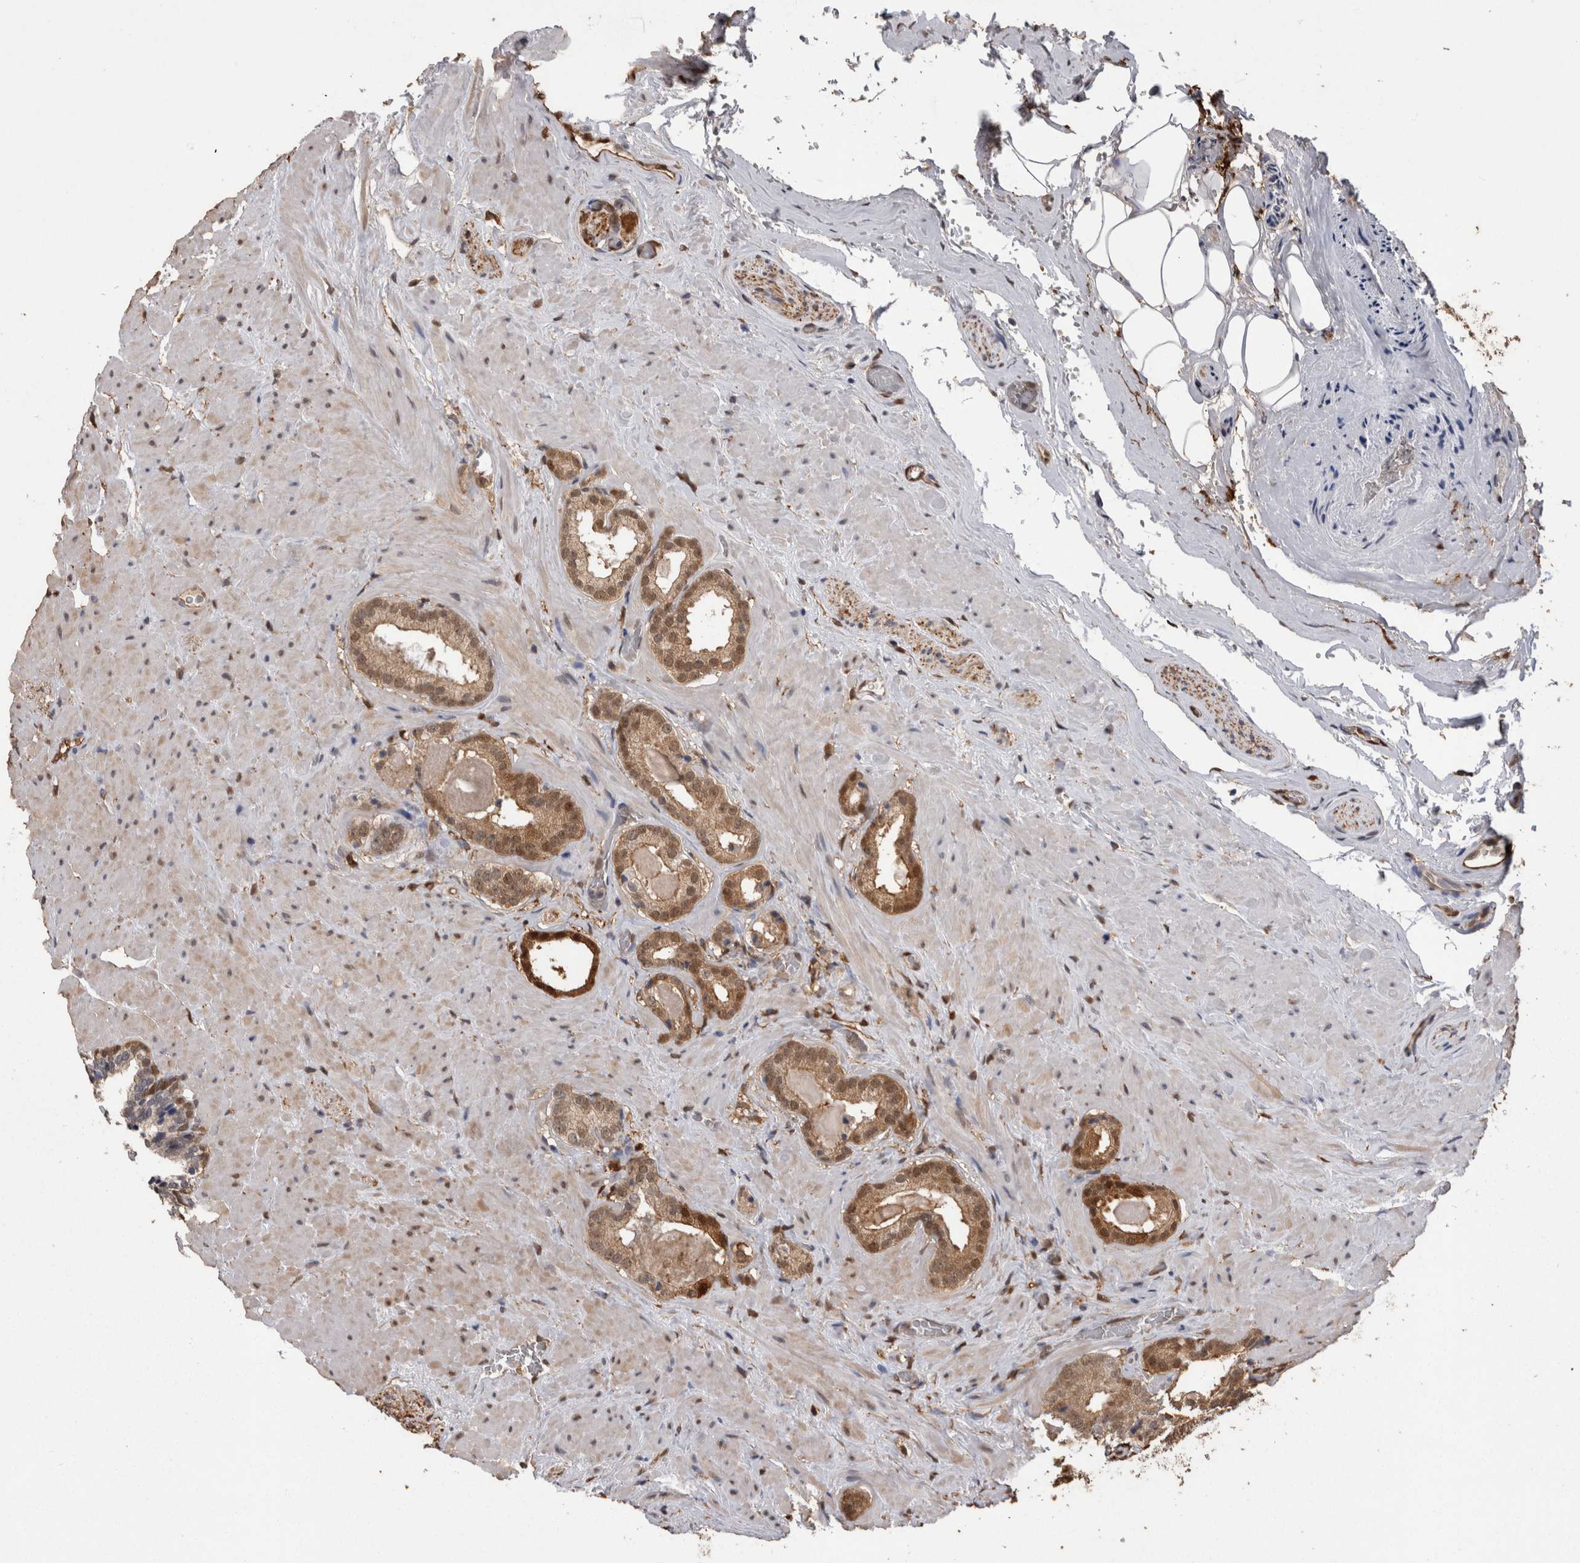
{"staining": {"intensity": "moderate", "quantity": ">75%", "location": "cytoplasmic/membranous,nuclear"}, "tissue": "prostate cancer", "cell_type": "Tumor cells", "image_type": "cancer", "snomed": [{"axis": "morphology", "description": "Adenocarcinoma, High grade"}, {"axis": "topography", "description": "Prostate"}], "caption": "The image shows staining of adenocarcinoma (high-grade) (prostate), revealing moderate cytoplasmic/membranous and nuclear protein positivity (brown color) within tumor cells. Using DAB (3,3'-diaminobenzidine) (brown) and hematoxylin (blue) stains, captured at high magnification using brightfield microscopy.", "gene": "LXN", "patient": {"sex": "male", "age": 64}}